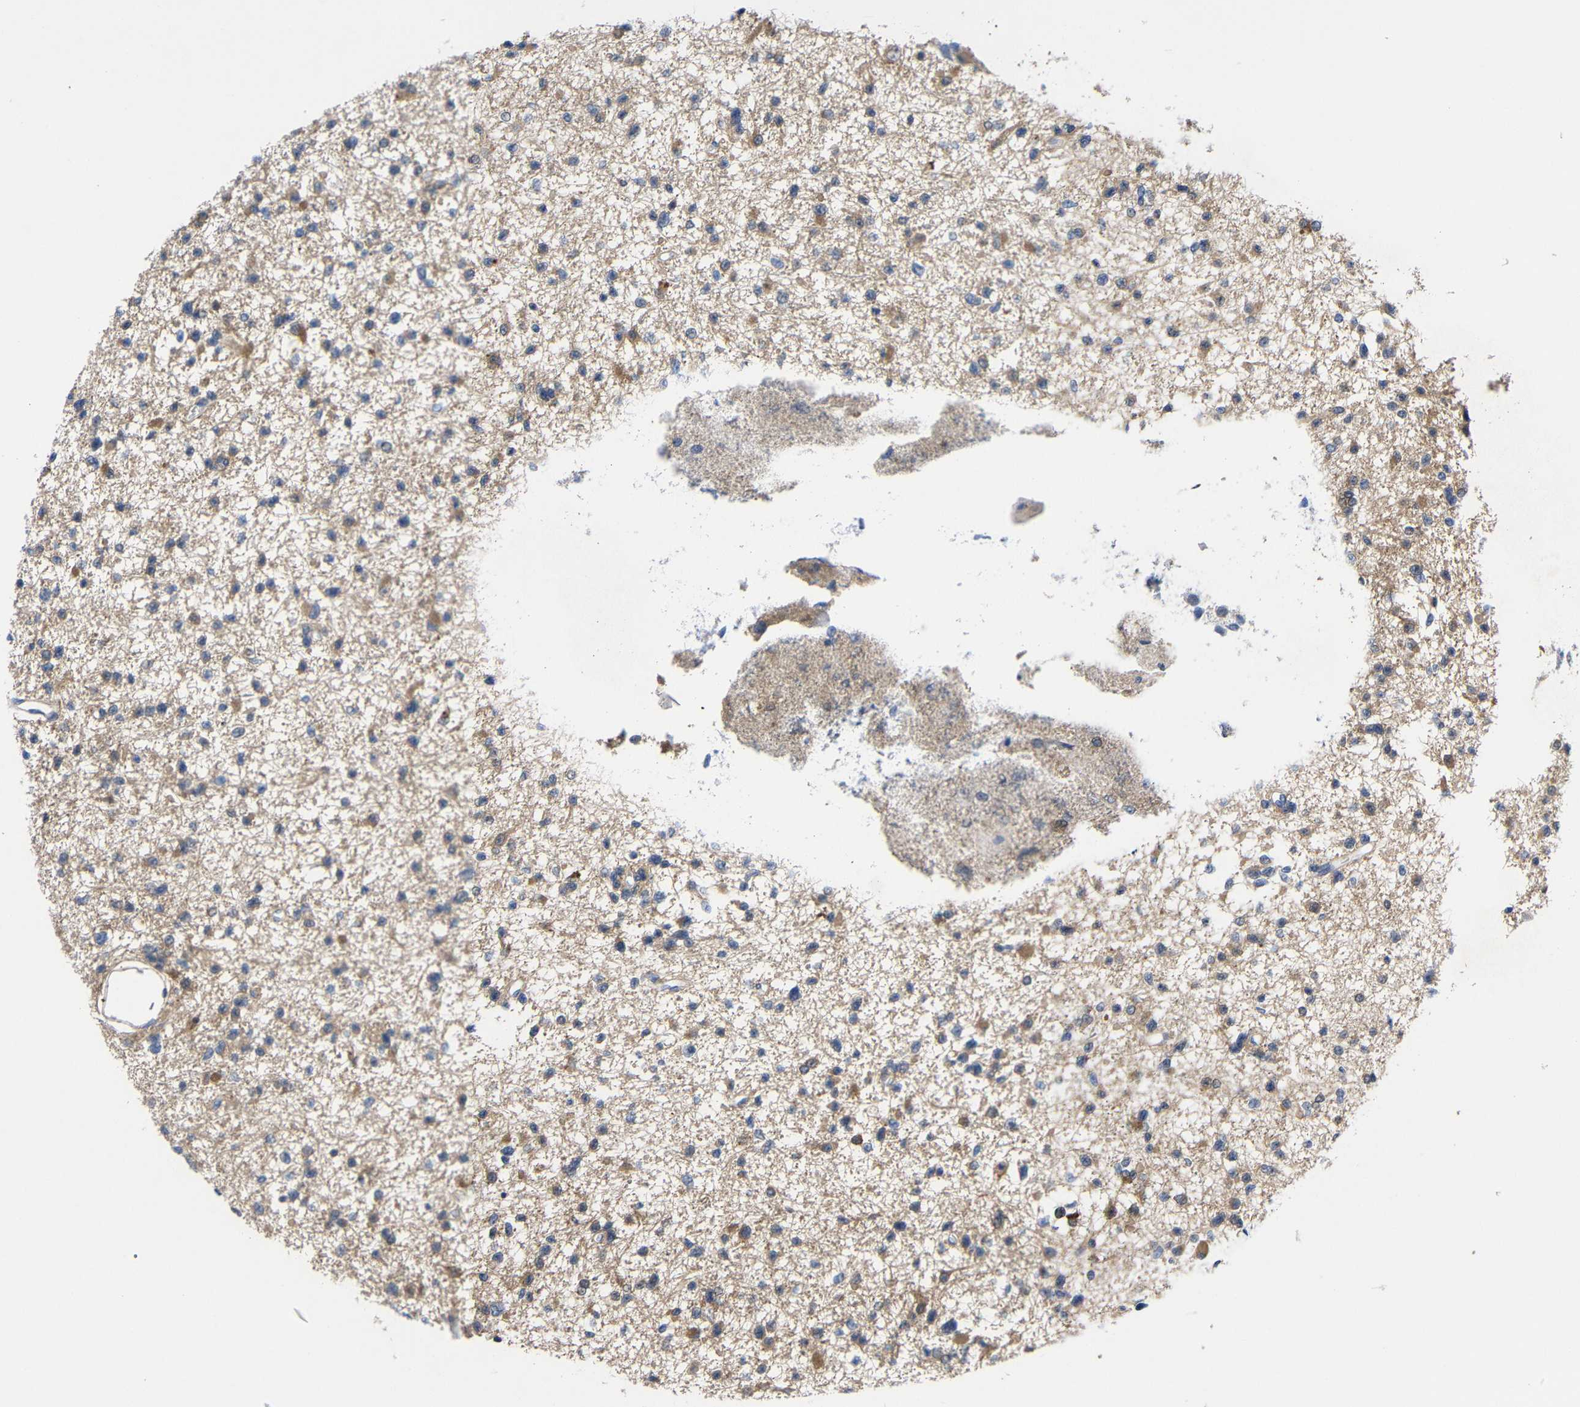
{"staining": {"intensity": "moderate", "quantity": "25%-75%", "location": "cytoplasmic/membranous"}, "tissue": "glioma", "cell_type": "Tumor cells", "image_type": "cancer", "snomed": [{"axis": "morphology", "description": "Glioma, malignant, Low grade"}, {"axis": "topography", "description": "Brain"}], "caption": "The image demonstrates immunohistochemical staining of low-grade glioma (malignant). There is moderate cytoplasmic/membranous expression is seen in about 25%-75% of tumor cells.", "gene": "PEBP1", "patient": {"sex": "female", "age": 22}}